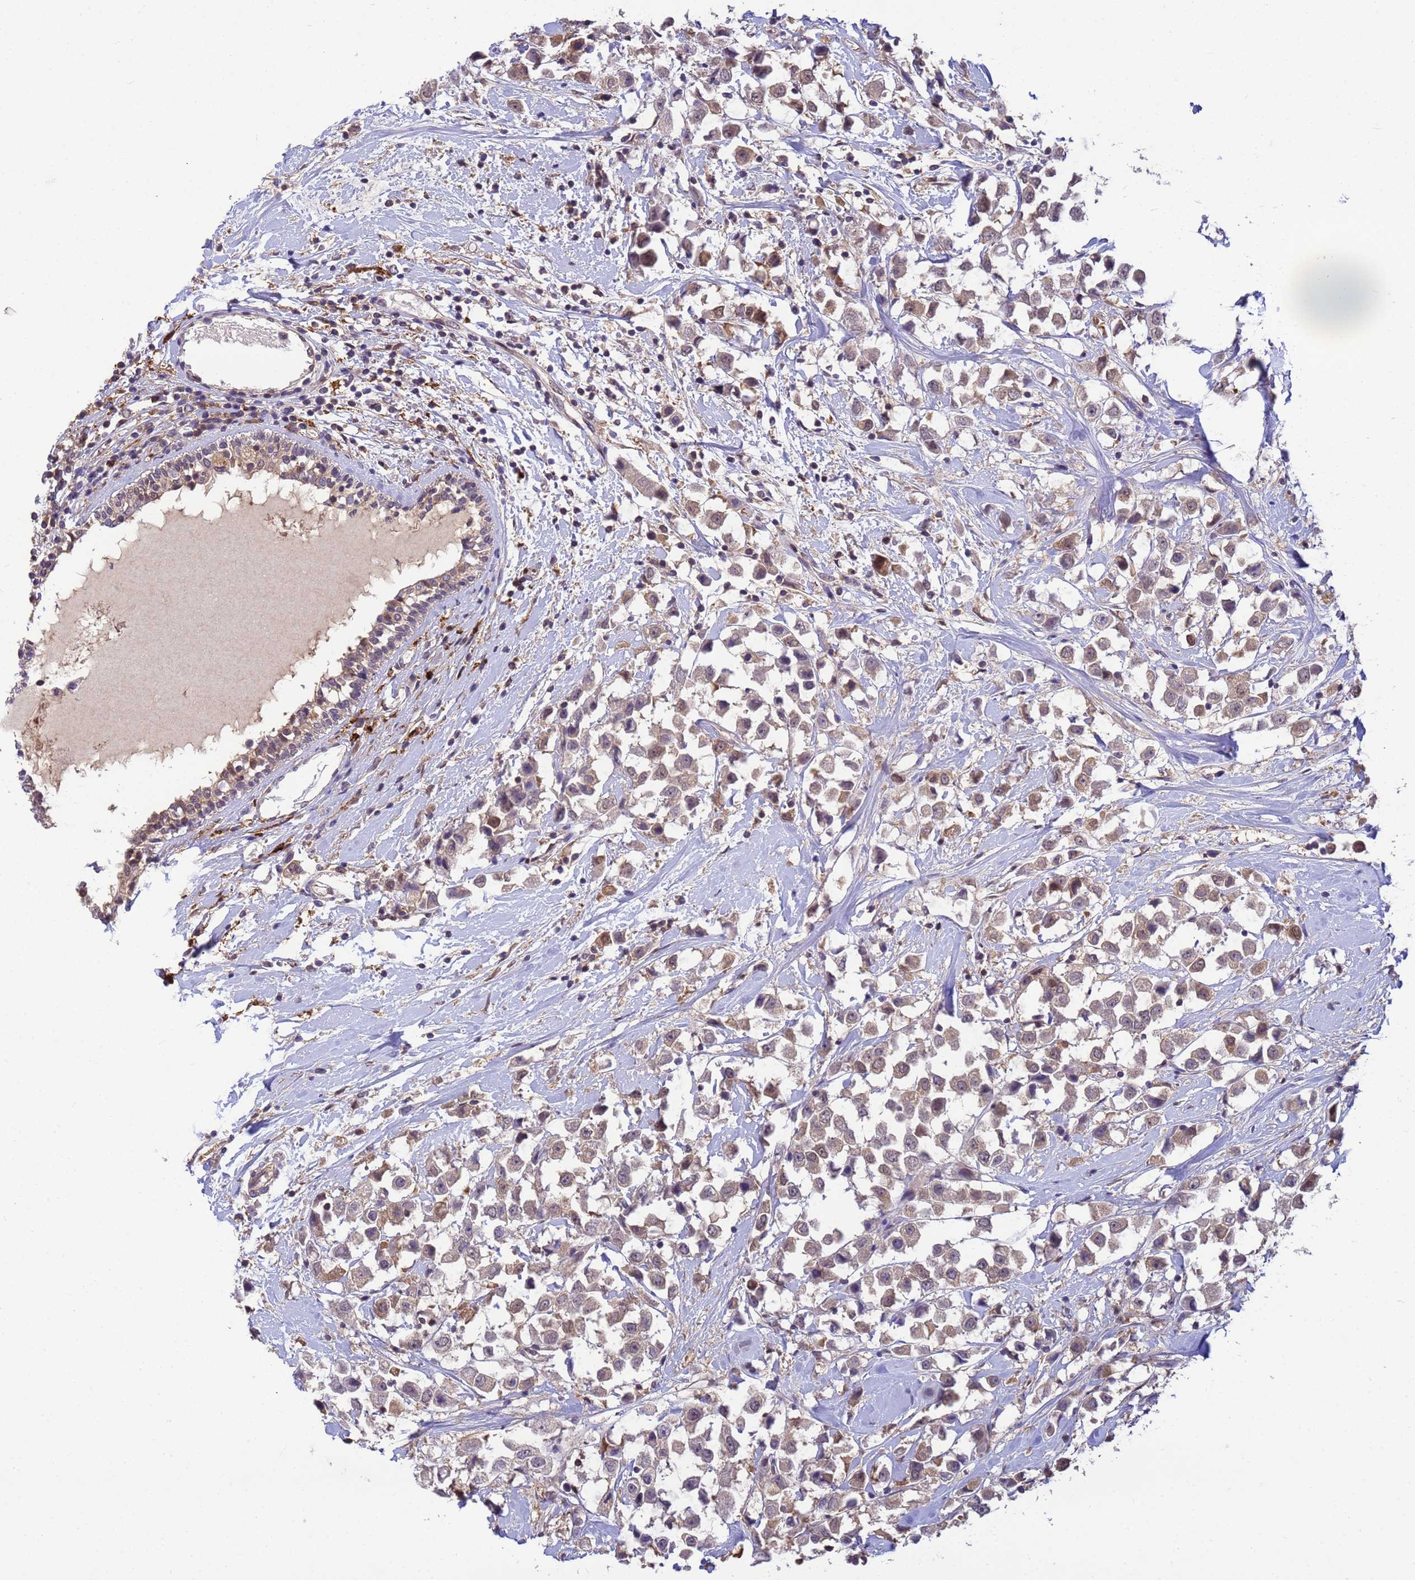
{"staining": {"intensity": "weak", "quantity": ">75%", "location": "cytoplasmic/membranous,nuclear"}, "tissue": "breast cancer", "cell_type": "Tumor cells", "image_type": "cancer", "snomed": [{"axis": "morphology", "description": "Duct carcinoma"}, {"axis": "topography", "description": "Breast"}], "caption": "An immunohistochemistry (IHC) micrograph of tumor tissue is shown. Protein staining in brown labels weak cytoplasmic/membranous and nuclear positivity in breast cancer within tumor cells.", "gene": "NPEPPS", "patient": {"sex": "female", "age": 61}}